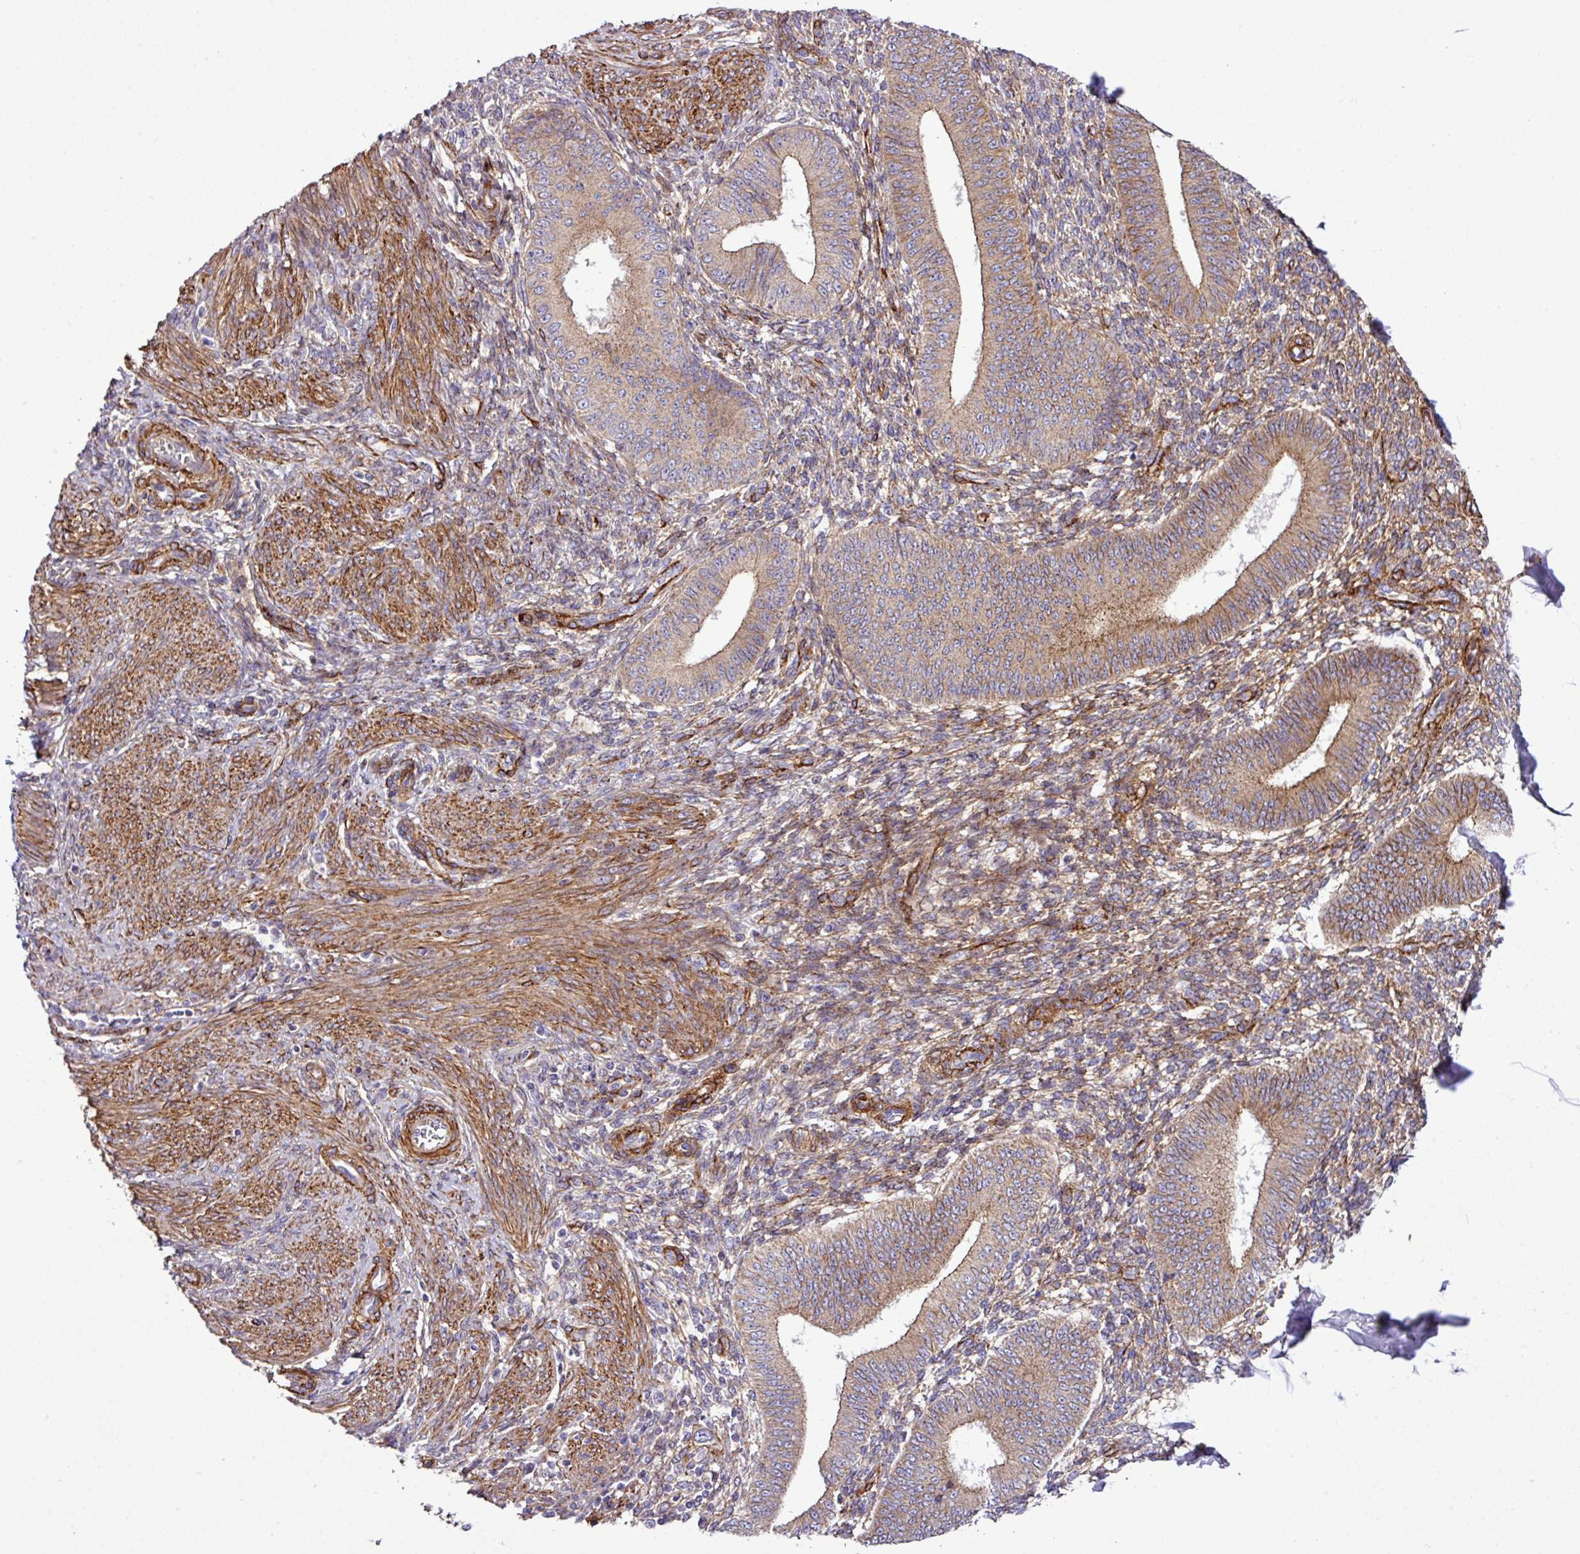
{"staining": {"intensity": "strong", "quantity": ">75%", "location": "cytoplasmic/membranous"}, "tissue": "endometrium", "cell_type": "Cells in endometrial stroma", "image_type": "normal", "snomed": [{"axis": "morphology", "description": "Normal tissue, NOS"}, {"axis": "topography", "description": "Endometrium"}], "caption": "Immunohistochemistry (IHC) of normal human endometrium shows high levels of strong cytoplasmic/membranous positivity in approximately >75% of cells in endometrial stroma. (DAB = brown stain, brightfield microscopy at high magnification).", "gene": "FAM47E", "patient": {"sex": "female", "age": 49}}